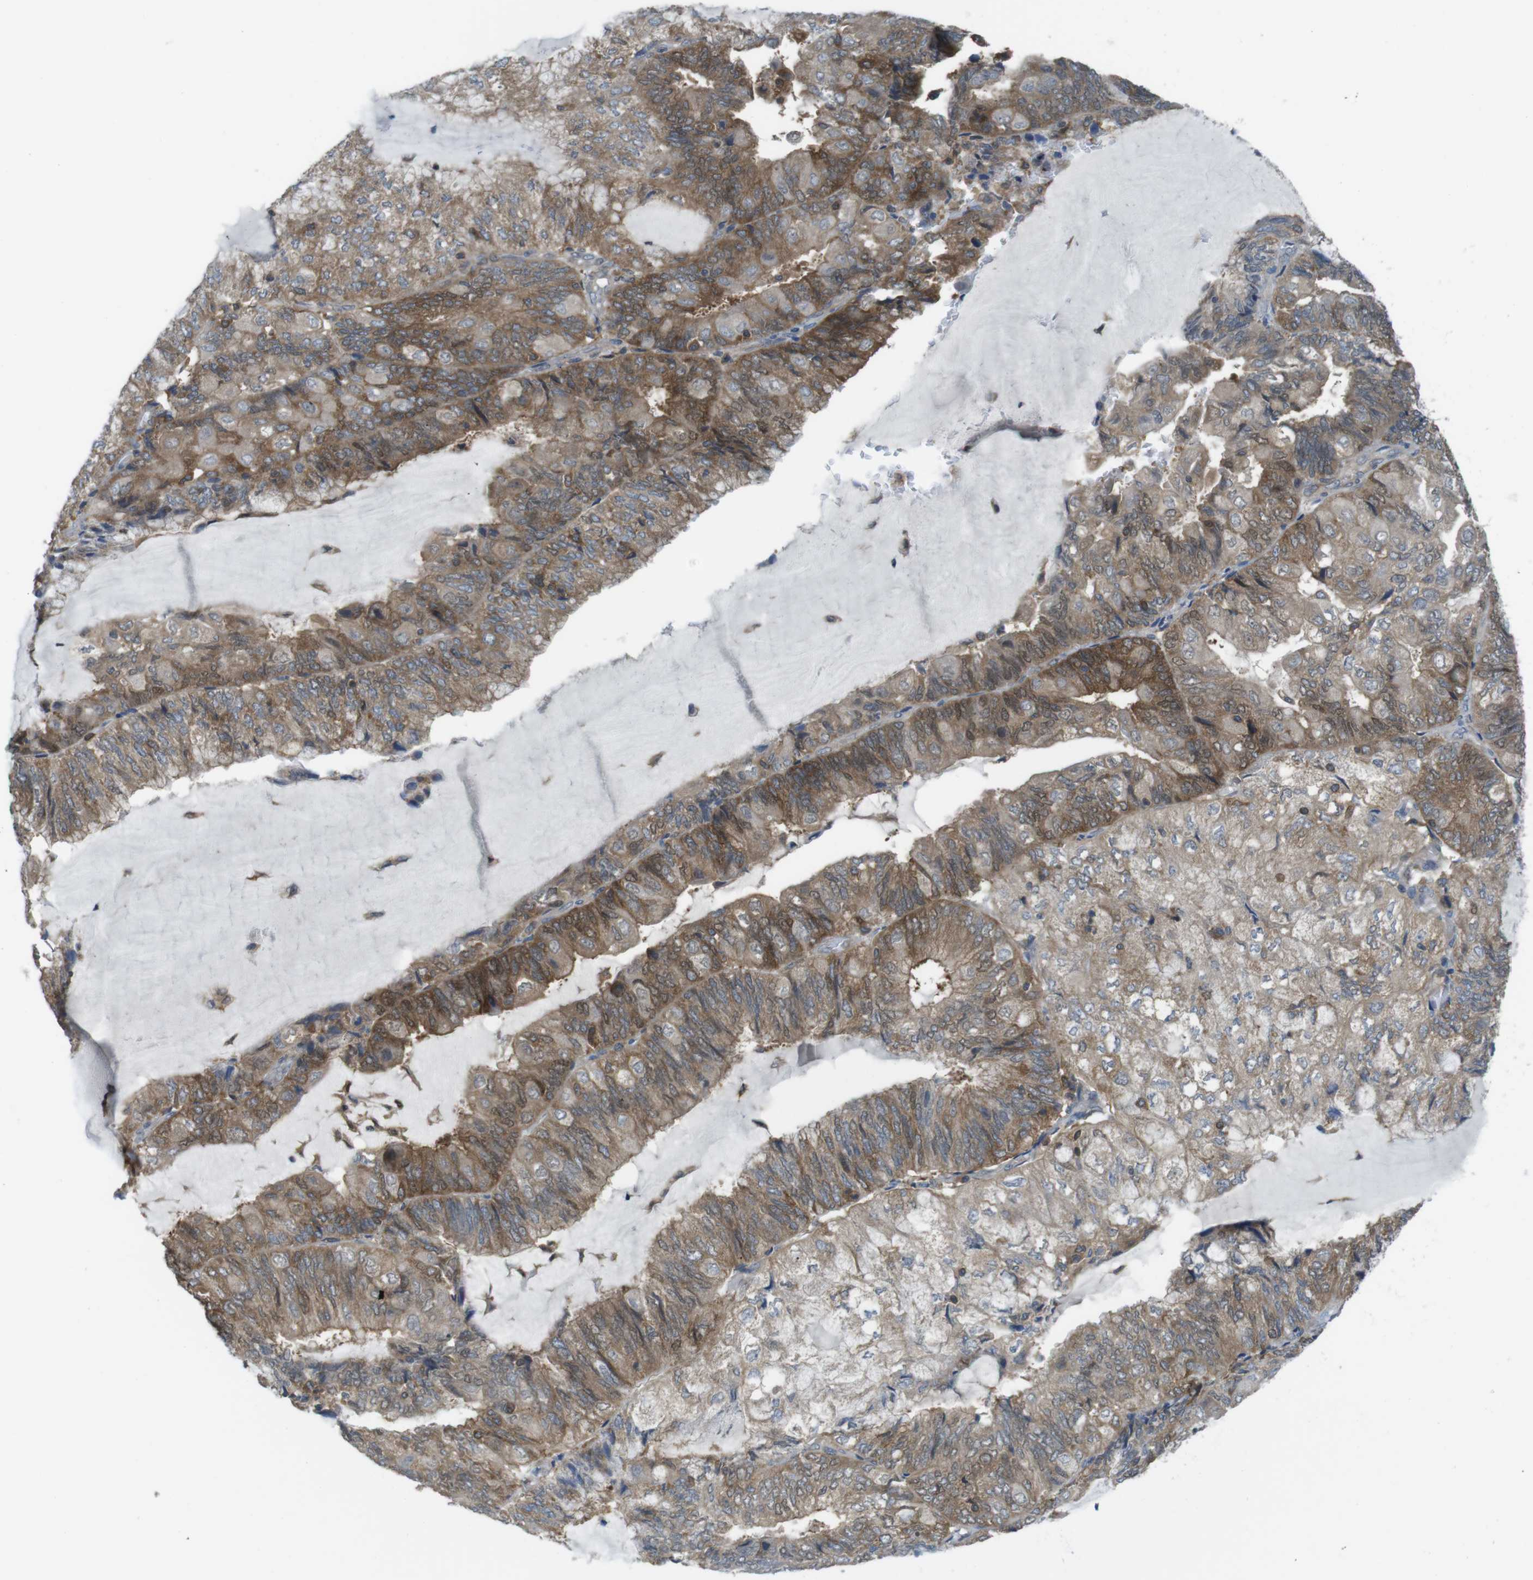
{"staining": {"intensity": "moderate", "quantity": ">75%", "location": "cytoplasmic/membranous"}, "tissue": "endometrial cancer", "cell_type": "Tumor cells", "image_type": "cancer", "snomed": [{"axis": "morphology", "description": "Adenocarcinoma, NOS"}, {"axis": "topography", "description": "Endometrium"}], "caption": "Moderate cytoplasmic/membranous protein expression is seen in about >75% of tumor cells in endometrial adenocarcinoma.", "gene": "MTHFD1", "patient": {"sex": "female", "age": 81}}